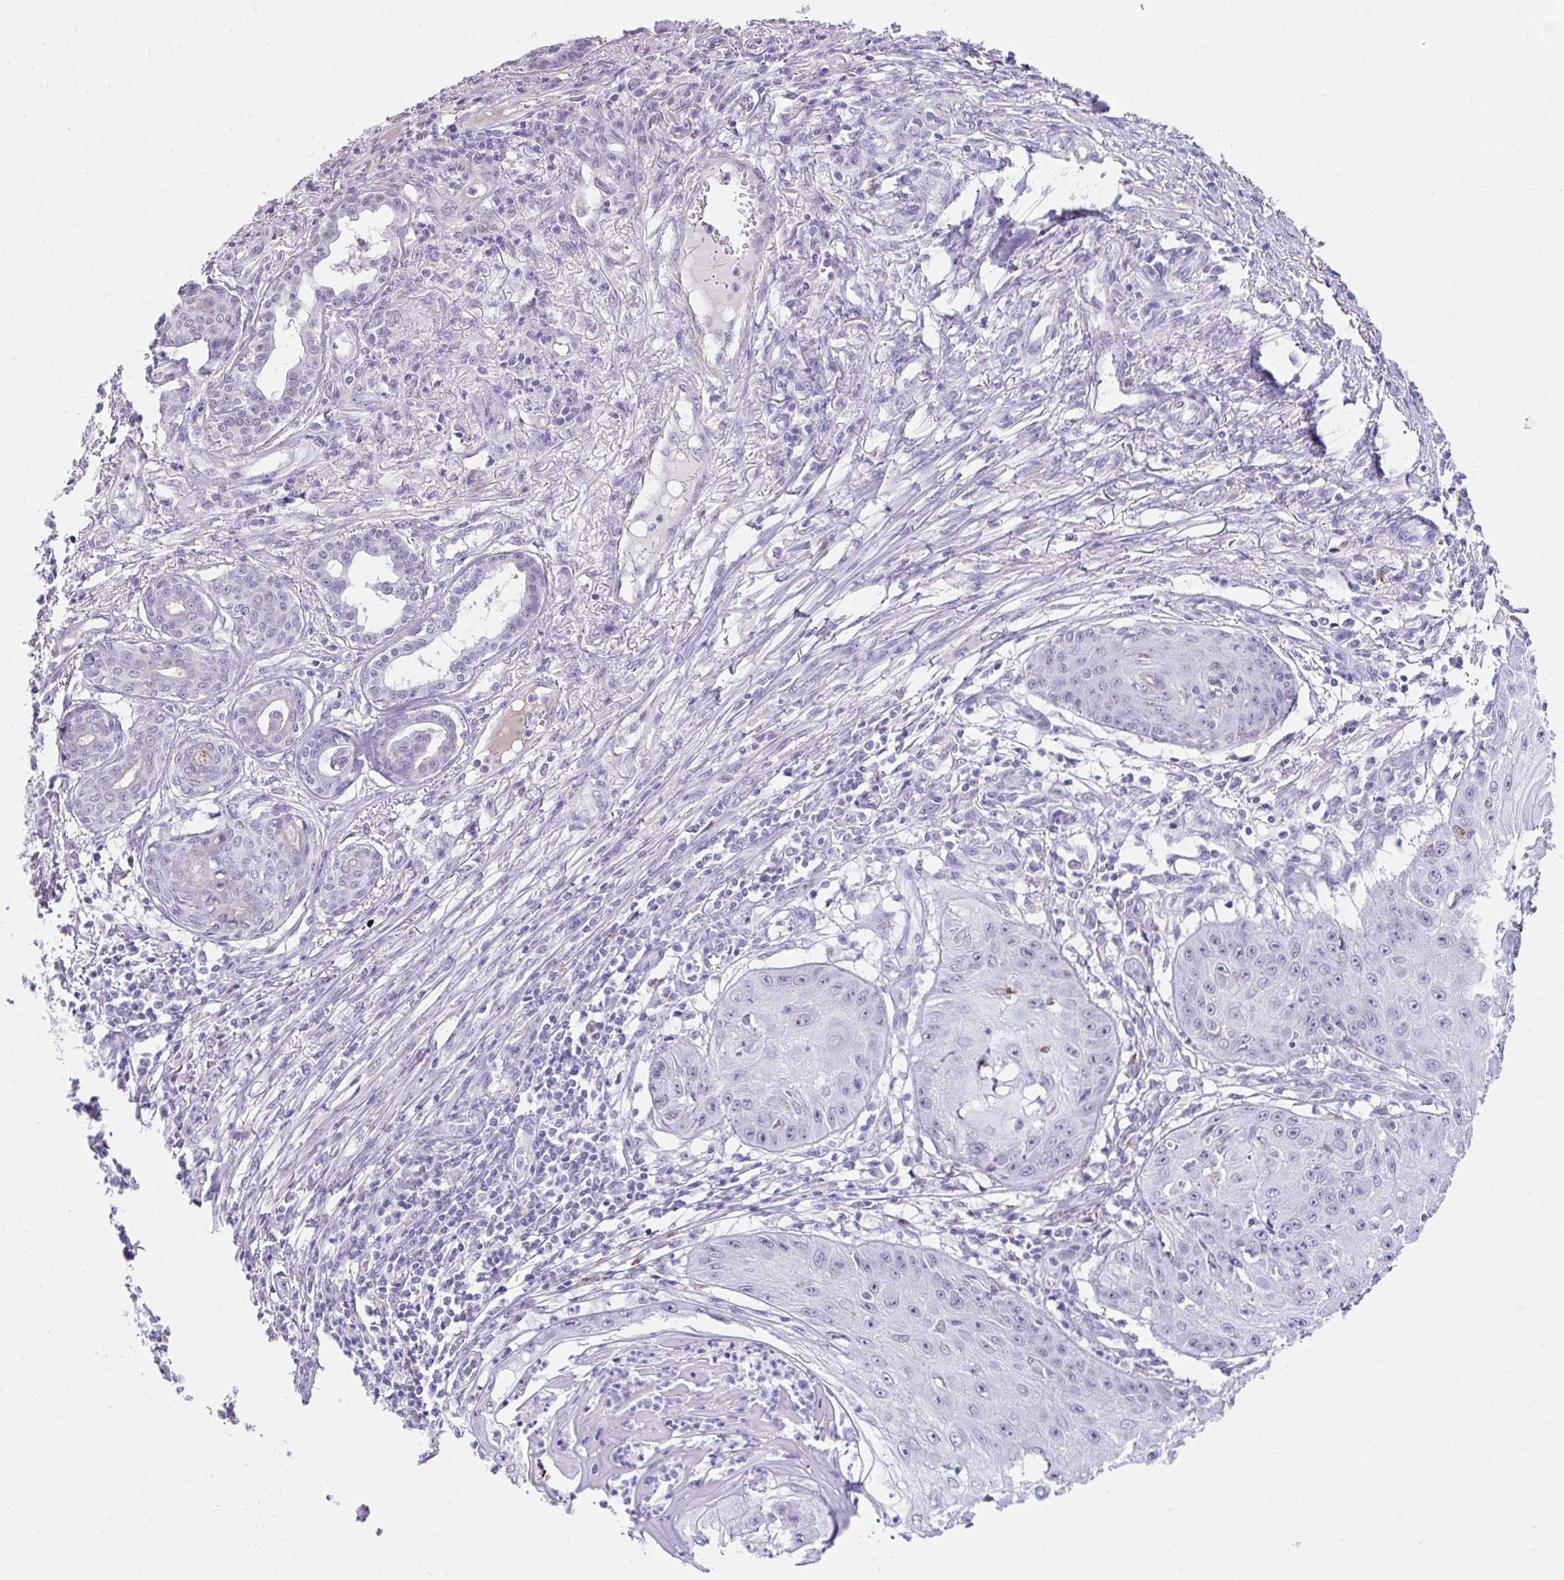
{"staining": {"intensity": "negative", "quantity": "none", "location": "none"}, "tissue": "skin cancer", "cell_type": "Tumor cells", "image_type": "cancer", "snomed": [{"axis": "morphology", "description": "Squamous cell carcinoma, NOS"}, {"axis": "topography", "description": "Skin"}], "caption": "Tumor cells are negative for protein expression in human skin cancer. (Brightfield microscopy of DAB (3,3'-diaminobenzidine) immunohistochemistry at high magnification).", "gene": "DCAF17", "patient": {"sex": "male", "age": 70}}